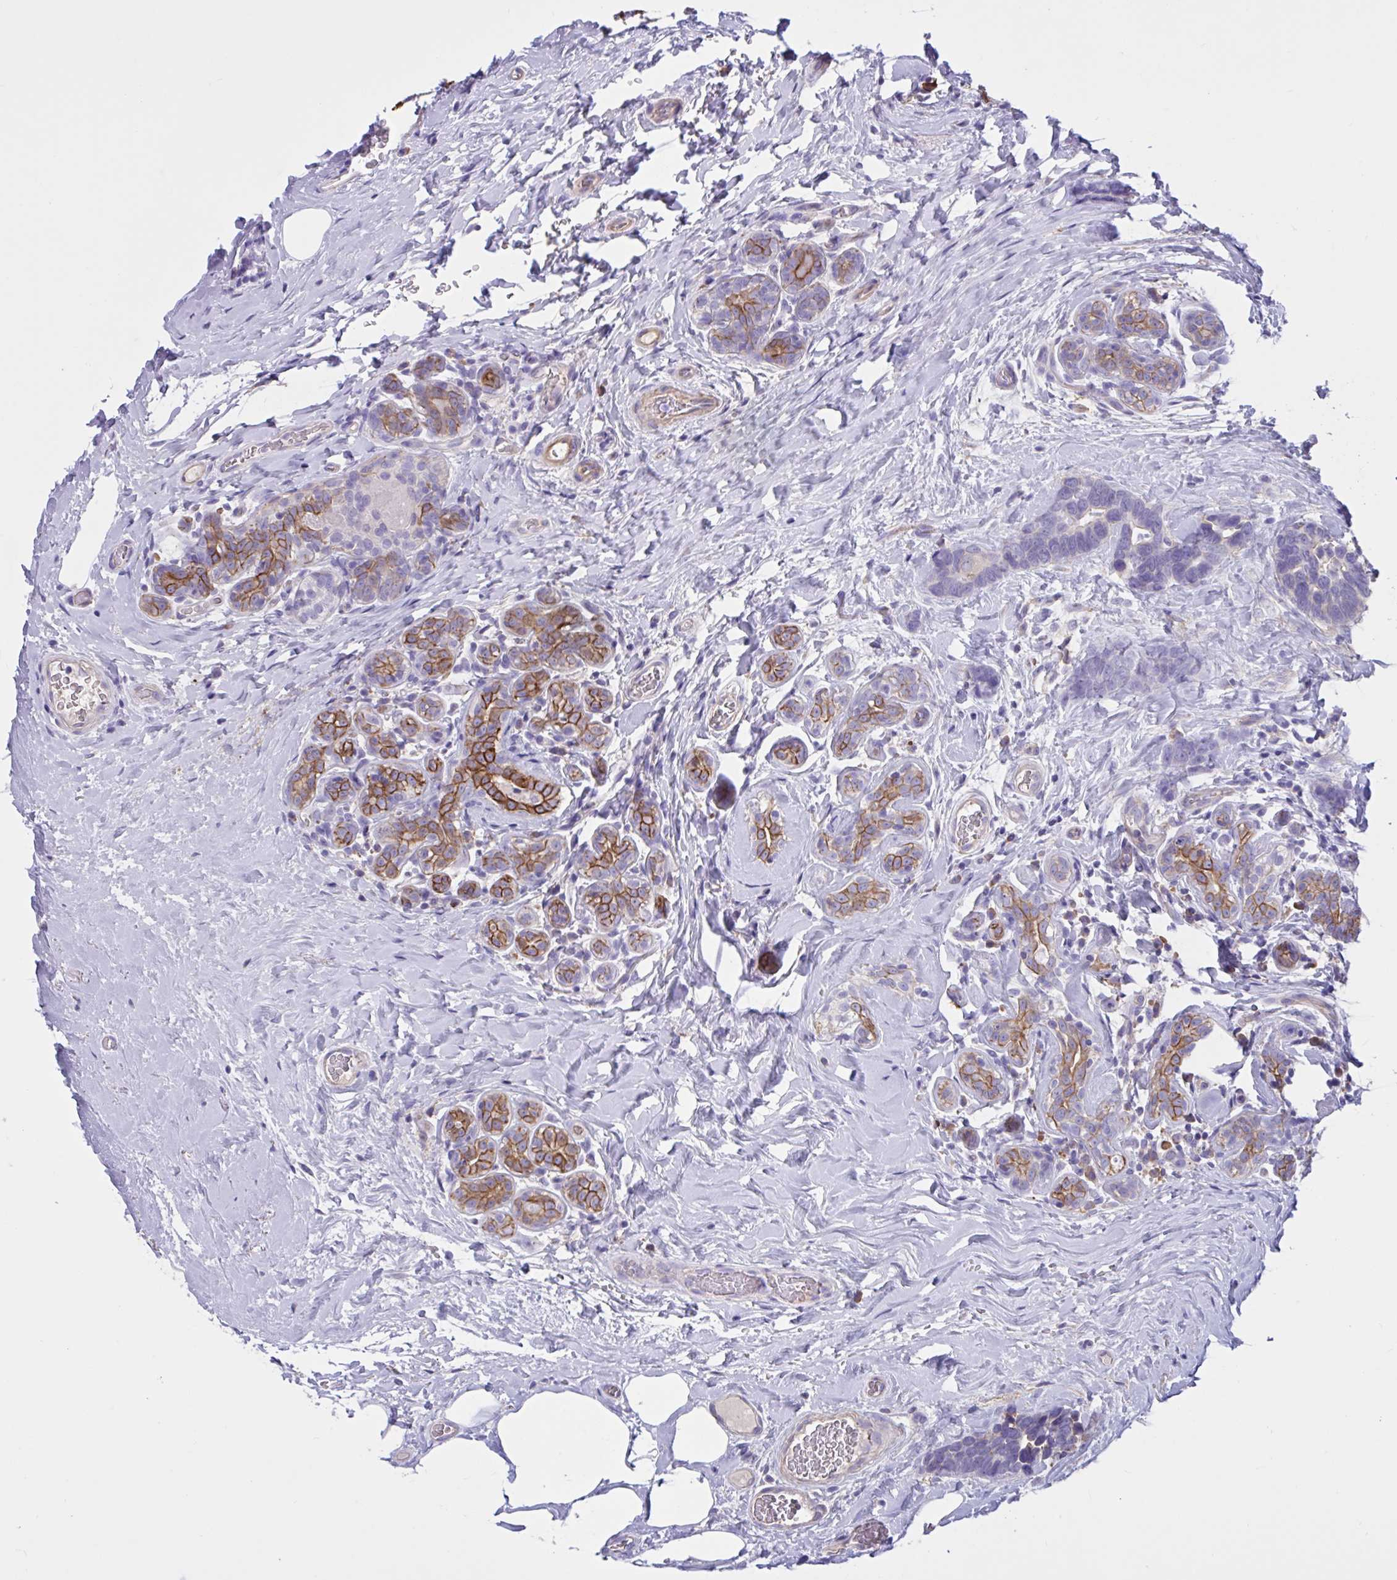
{"staining": {"intensity": "negative", "quantity": "none", "location": "none"}, "tissue": "breast cancer", "cell_type": "Tumor cells", "image_type": "cancer", "snomed": [{"axis": "morphology", "description": "Duct carcinoma"}, {"axis": "topography", "description": "Breast"}], "caption": "High power microscopy histopathology image of an immunohistochemistry micrograph of breast intraductal carcinoma, revealing no significant expression in tumor cells.", "gene": "SLC66A1", "patient": {"sex": "female", "age": 71}}